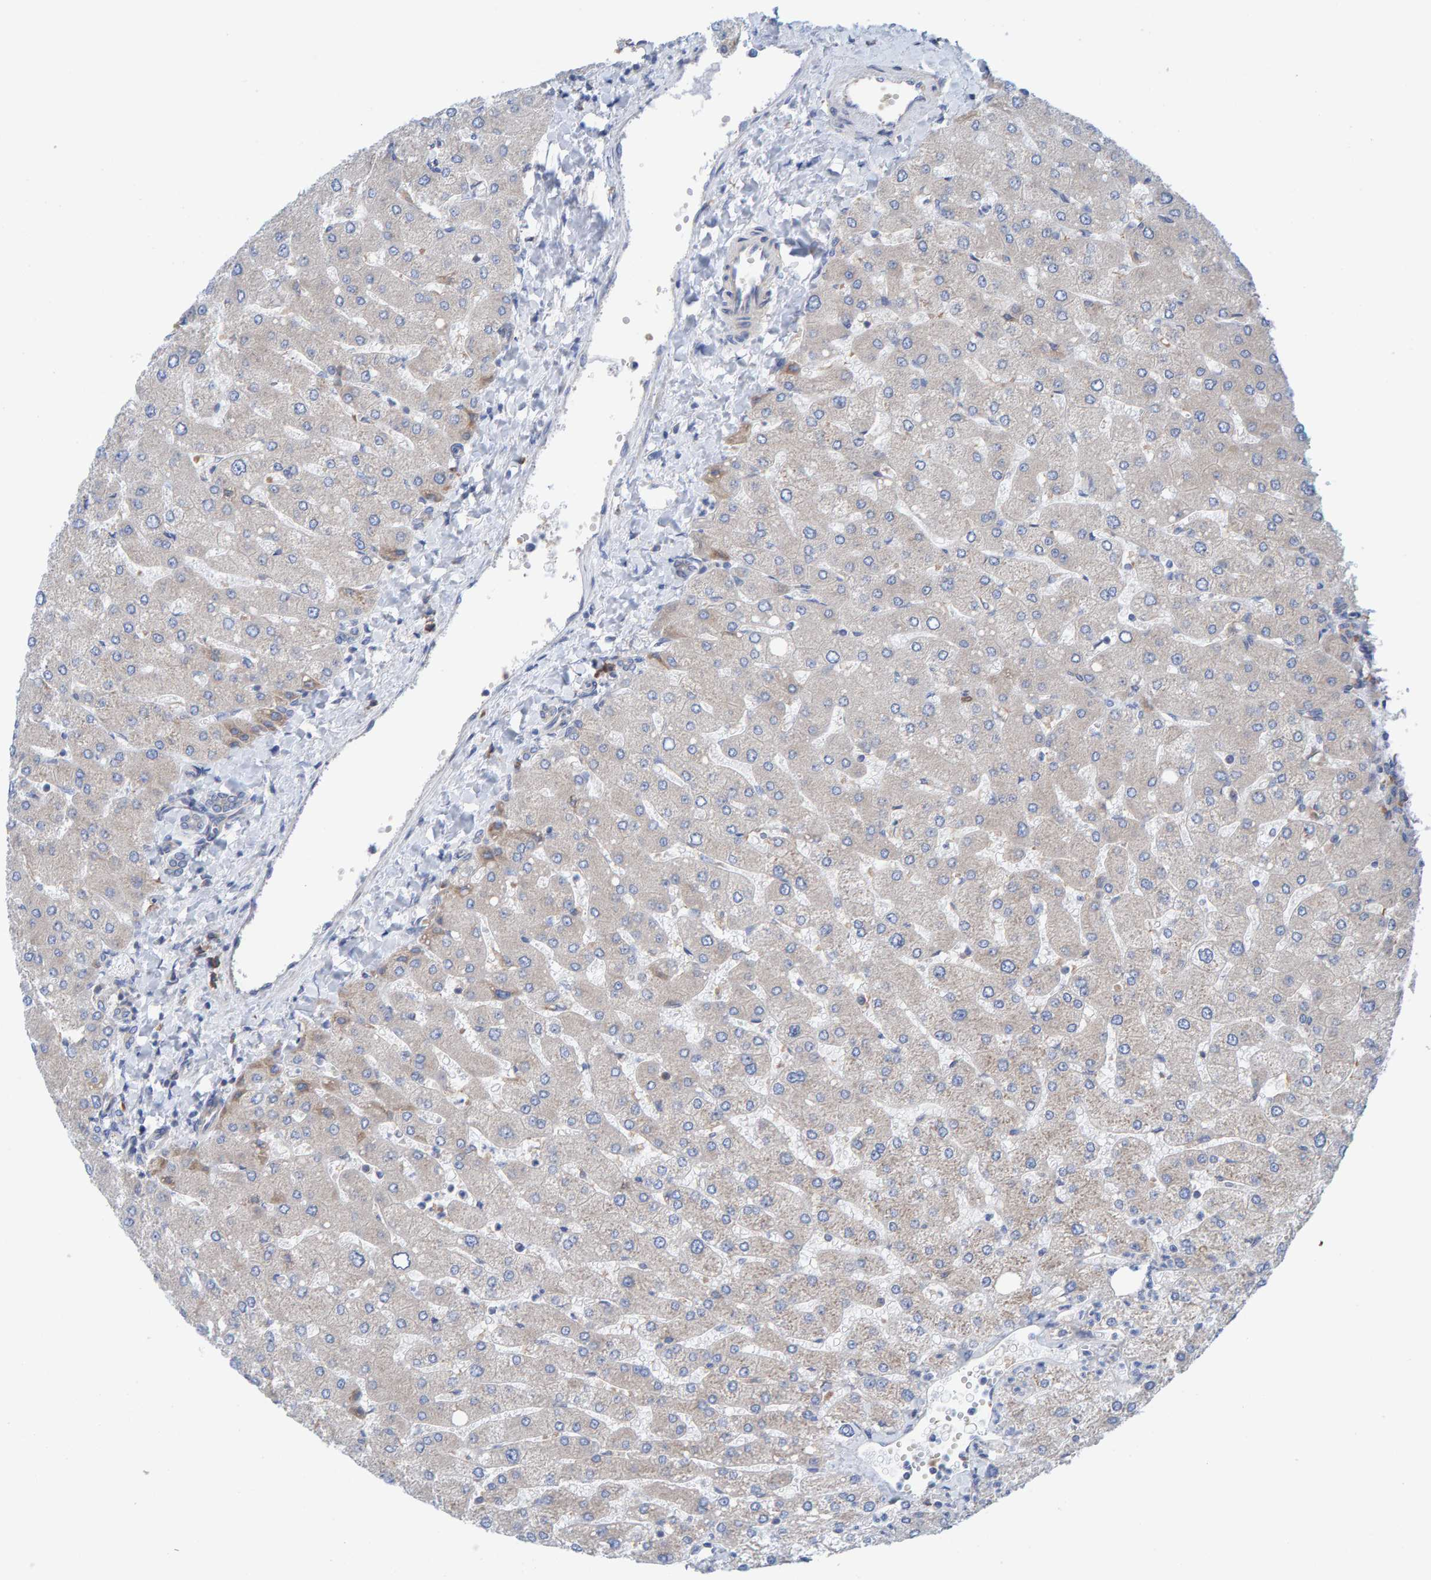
{"staining": {"intensity": "negative", "quantity": "none", "location": "none"}, "tissue": "liver", "cell_type": "Cholangiocytes", "image_type": "normal", "snomed": [{"axis": "morphology", "description": "Normal tissue, NOS"}, {"axis": "topography", "description": "Liver"}], "caption": "This is an immunohistochemistry histopathology image of benign liver. There is no positivity in cholangiocytes.", "gene": "CDK5RAP3", "patient": {"sex": "male", "age": 55}}